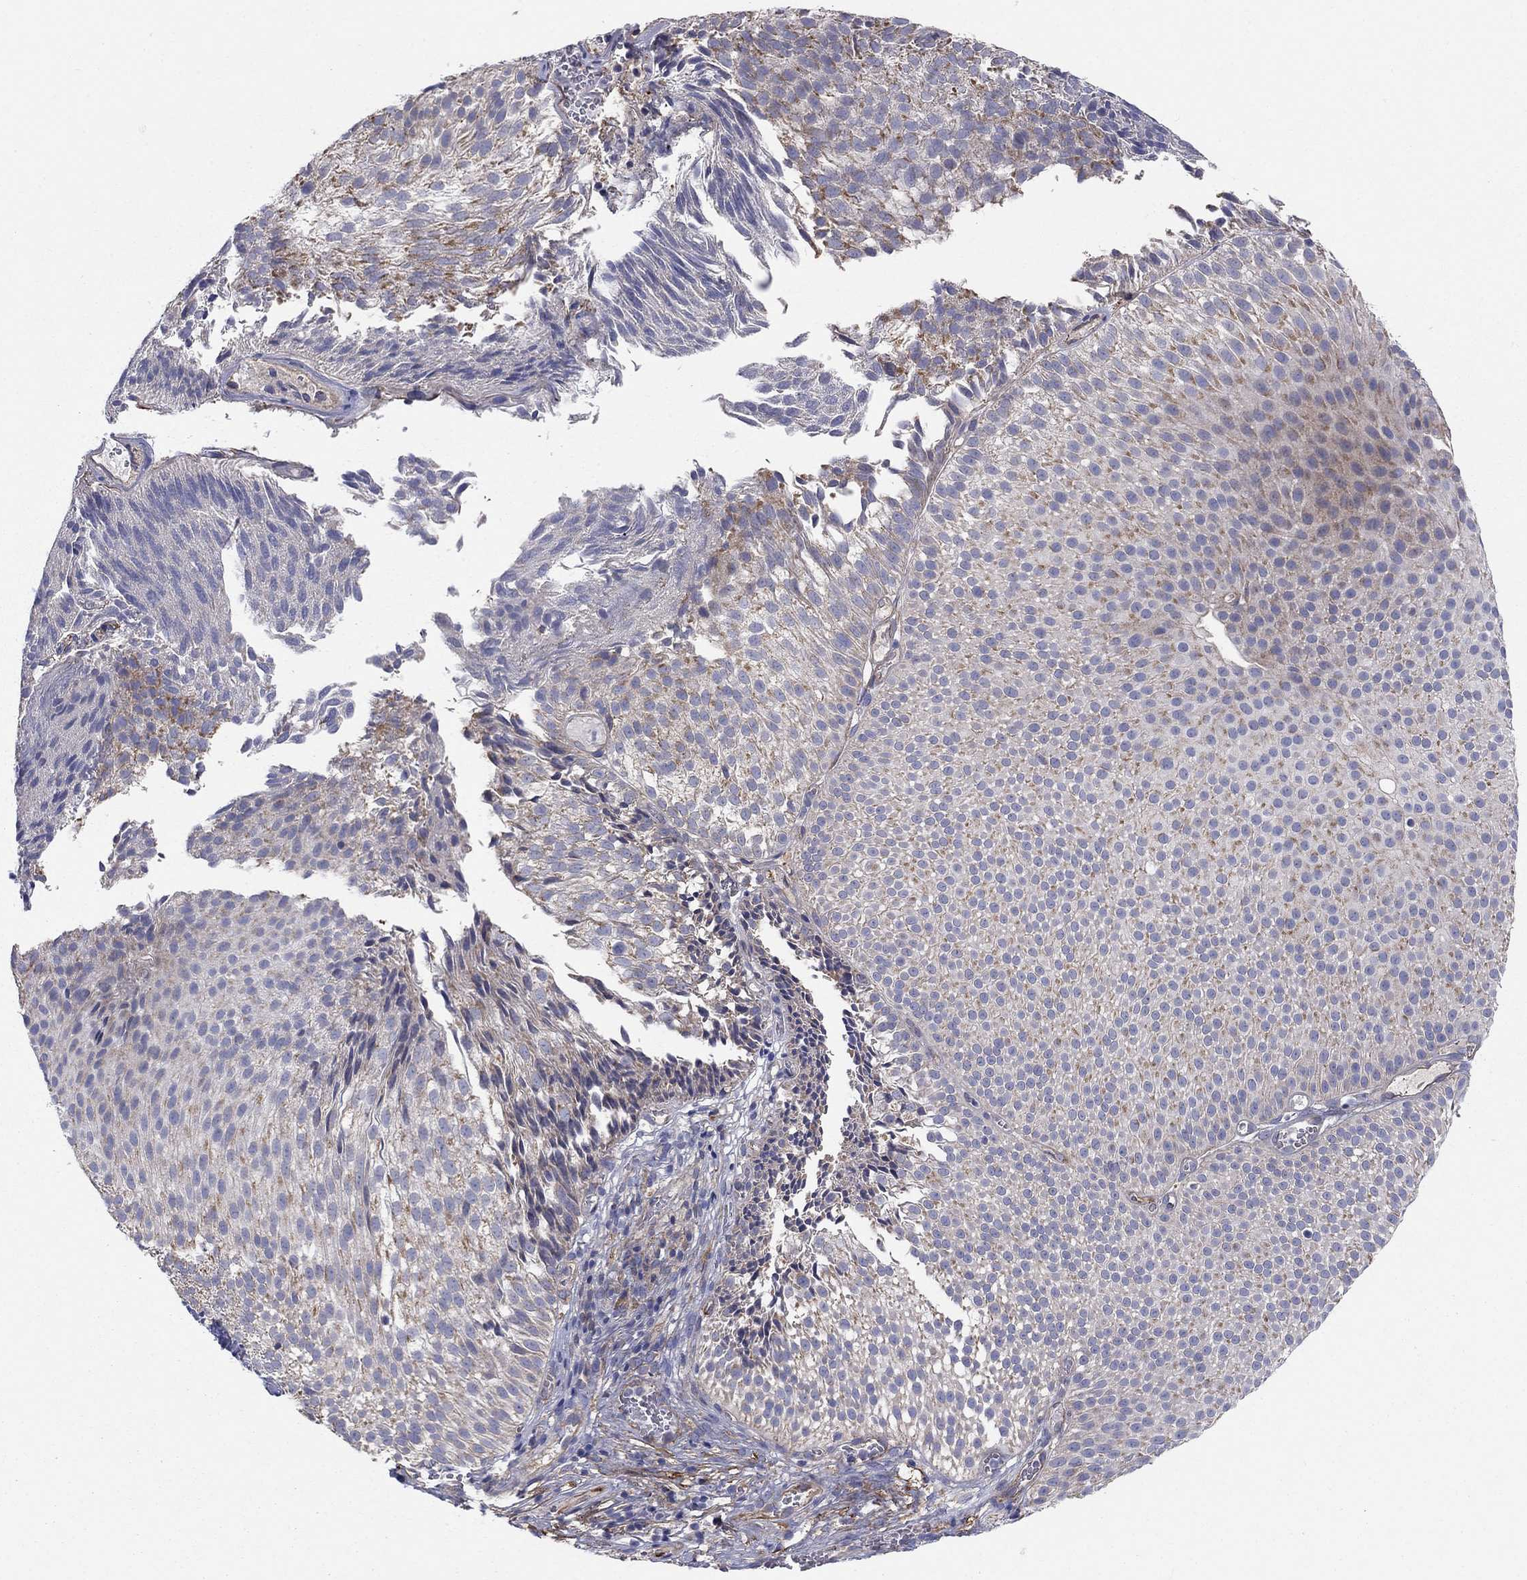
{"staining": {"intensity": "negative", "quantity": "none", "location": "none"}, "tissue": "urothelial cancer", "cell_type": "Tumor cells", "image_type": "cancer", "snomed": [{"axis": "morphology", "description": "Urothelial carcinoma, Low grade"}, {"axis": "topography", "description": "Urinary bladder"}], "caption": "An IHC image of low-grade urothelial carcinoma is shown. There is no staining in tumor cells of low-grade urothelial carcinoma.", "gene": "EMP2", "patient": {"sex": "male", "age": 65}}